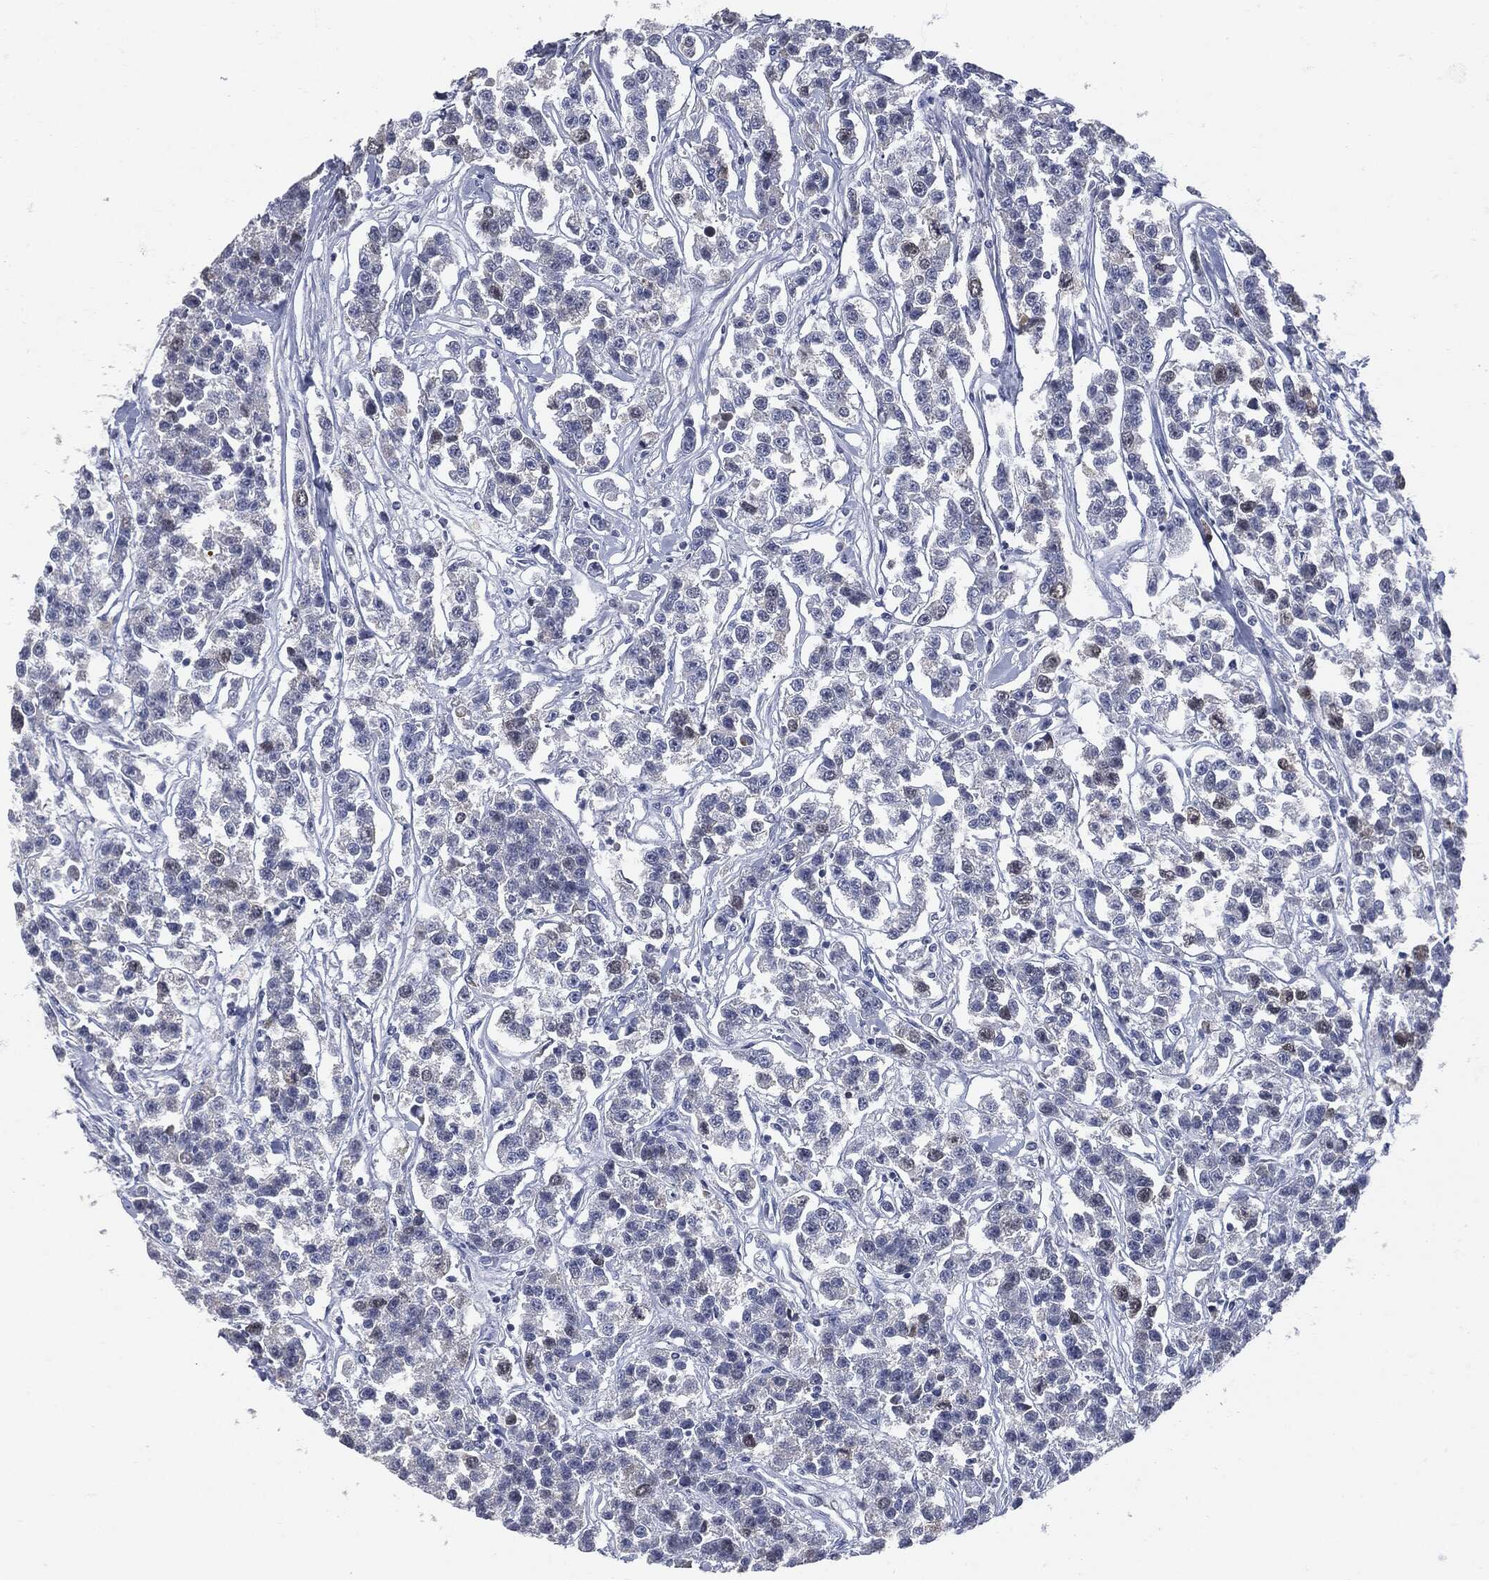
{"staining": {"intensity": "negative", "quantity": "none", "location": "none"}, "tissue": "testis cancer", "cell_type": "Tumor cells", "image_type": "cancer", "snomed": [{"axis": "morphology", "description": "Seminoma, NOS"}, {"axis": "topography", "description": "Testis"}], "caption": "Immunohistochemical staining of human testis seminoma exhibits no significant staining in tumor cells.", "gene": "UBE2C", "patient": {"sex": "male", "age": 59}}